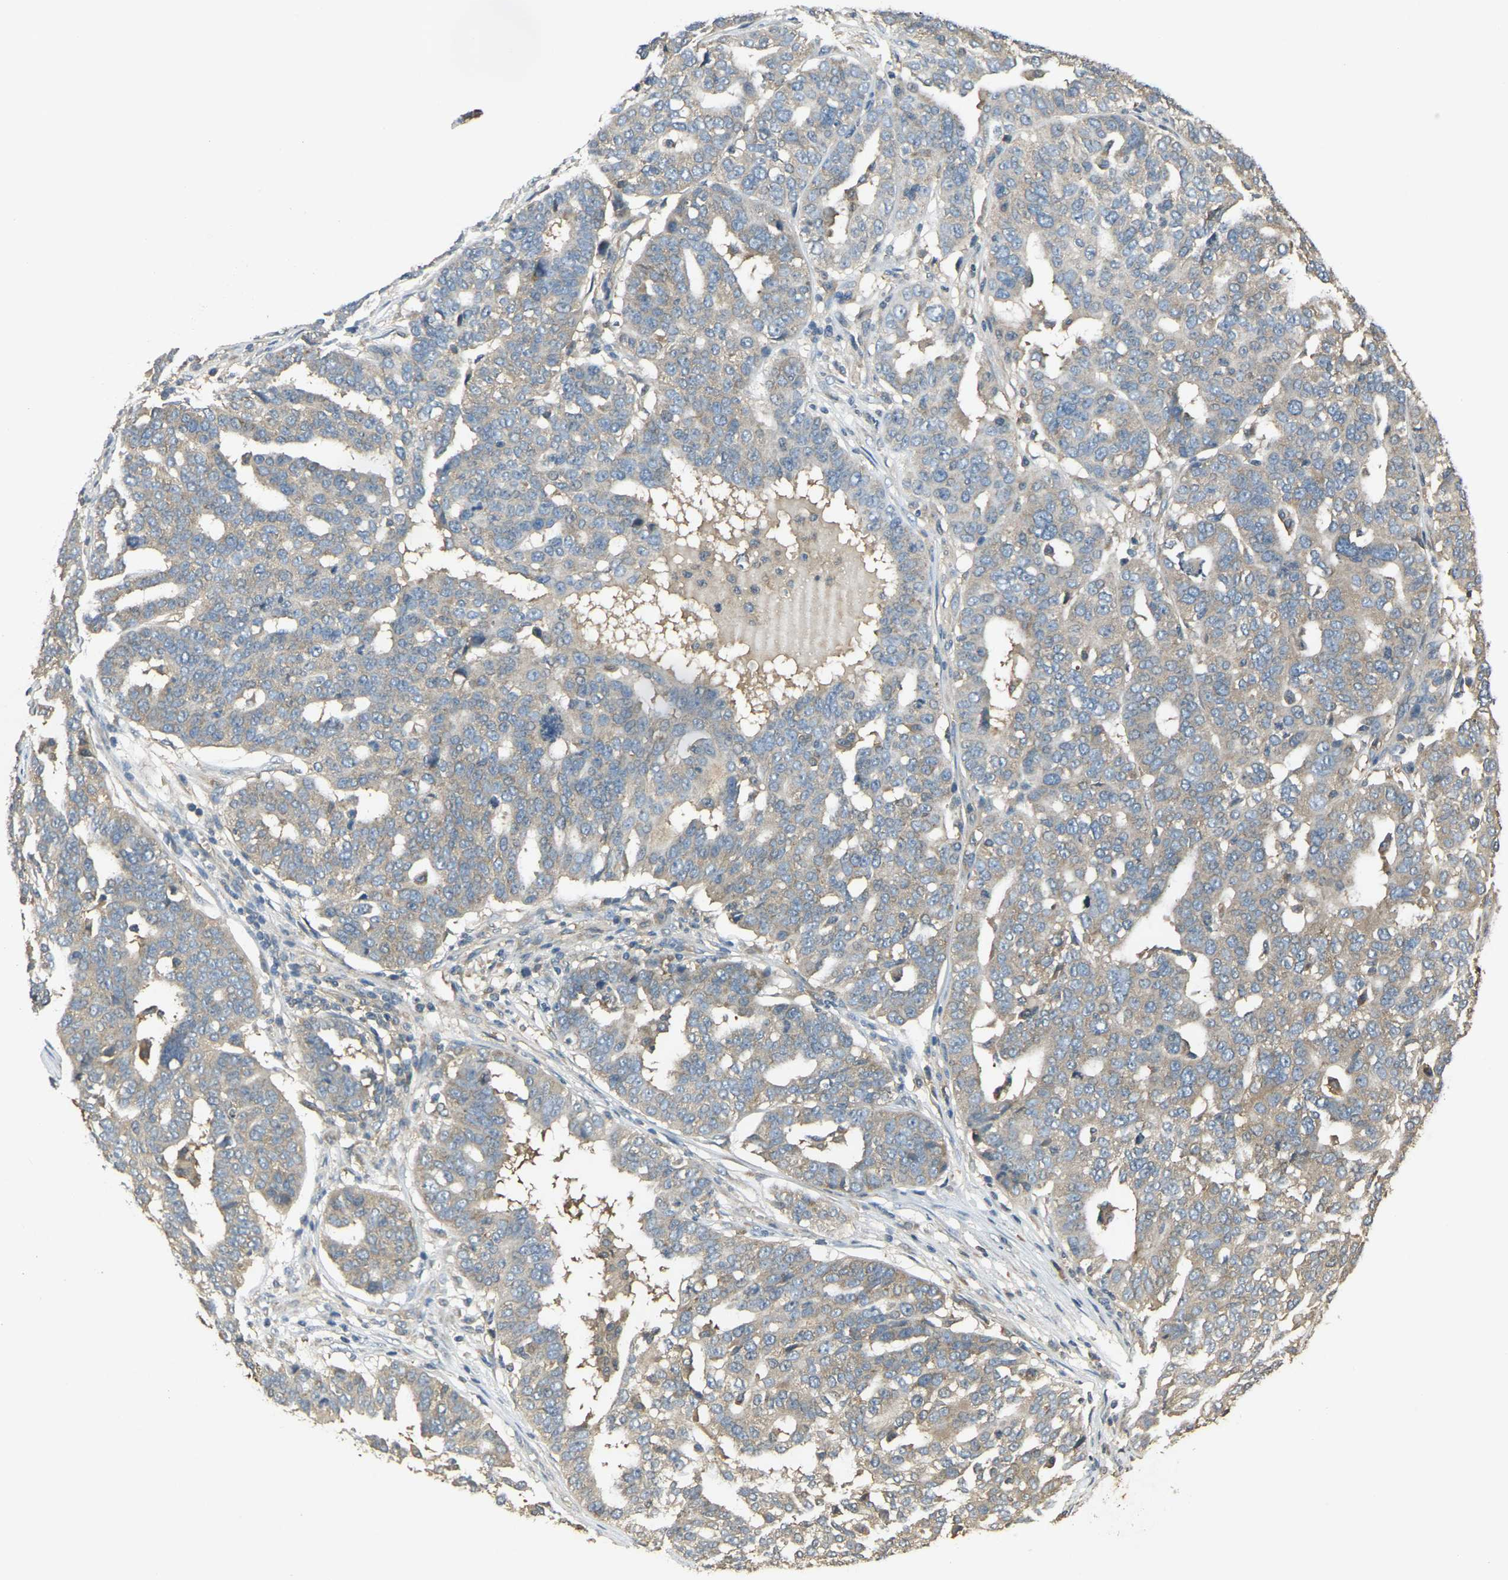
{"staining": {"intensity": "weak", "quantity": ">75%", "location": "cytoplasmic/membranous"}, "tissue": "ovarian cancer", "cell_type": "Tumor cells", "image_type": "cancer", "snomed": [{"axis": "morphology", "description": "Cystadenocarcinoma, serous, NOS"}, {"axis": "topography", "description": "Ovary"}], "caption": "Immunohistochemistry (IHC) of serous cystadenocarcinoma (ovarian) displays low levels of weak cytoplasmic/membranous expression in approximately >75% of tumor cells. (Stains: DAB (3,3'-diaminobenzidine) in brown, nuclei in blue, Microscopy: brightfield microscopy at high magnification).", "gene": "AIMP1", "patient": {"sex": "female", "age": 59}}